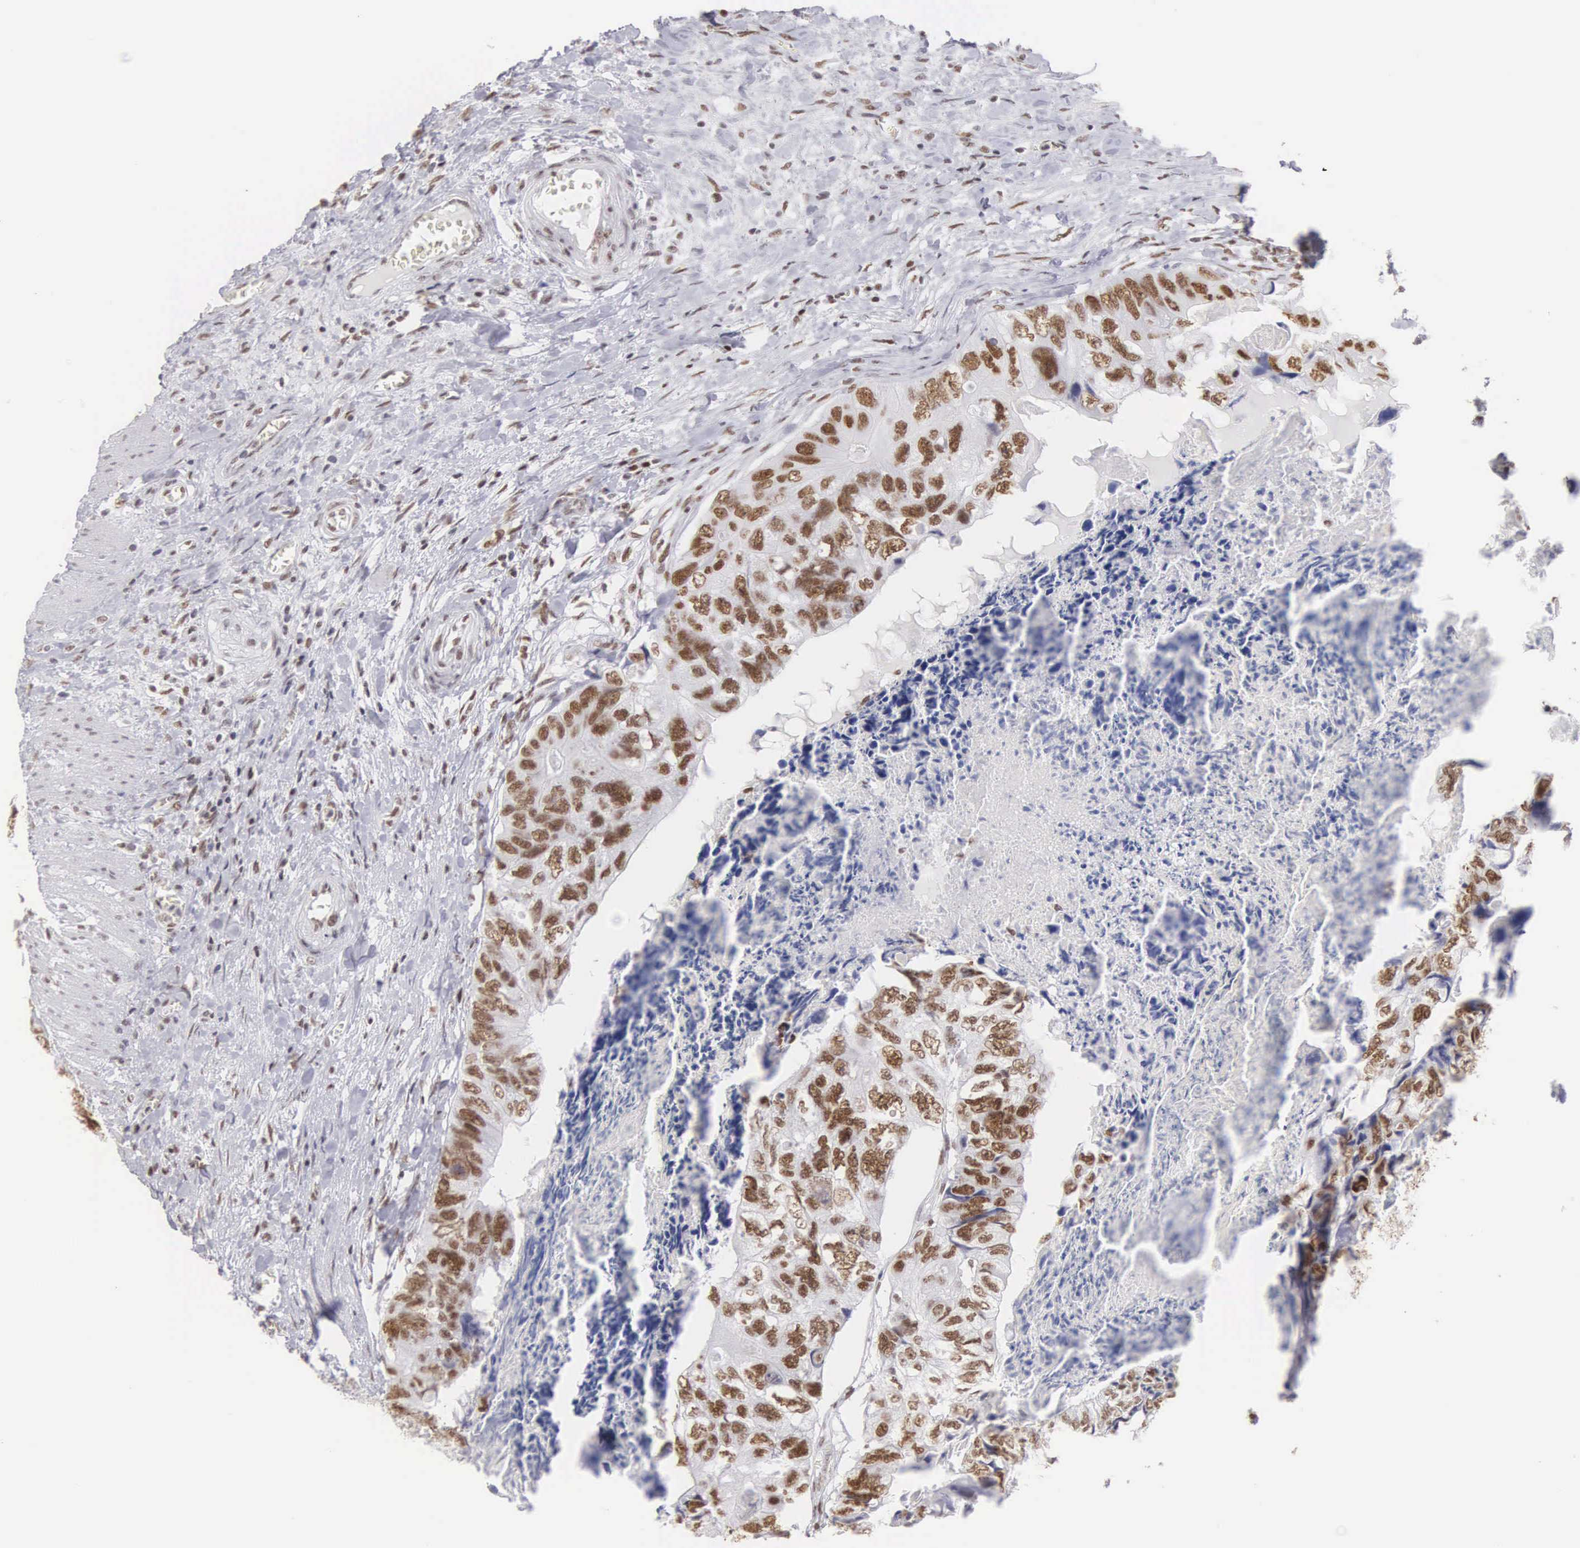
{"staining": {"intensity": "strong", "quantity": ">75%", "location": "nuclear"}, "tissue": "colorectal cancer", "cell_type": "Tumor cells", "image_type": "cancer", "snomed": [{"axis": "morphology", "description": "Adenocarcinoma, NOS"}, {"axis": "topography", "description": "Rectum"}], "caption": "High-magnification brightfield microscopy of colorectal cancer stained with DAB (3,3'-diaminobenzidine) (brown) and counterstained with hematoxylin (blue). tumor cells exhibit strong nuclear staining is identified in approximately>75% of cells.", "gene": "CSTF2", "patient": {"sex": "female", "age": 82}}